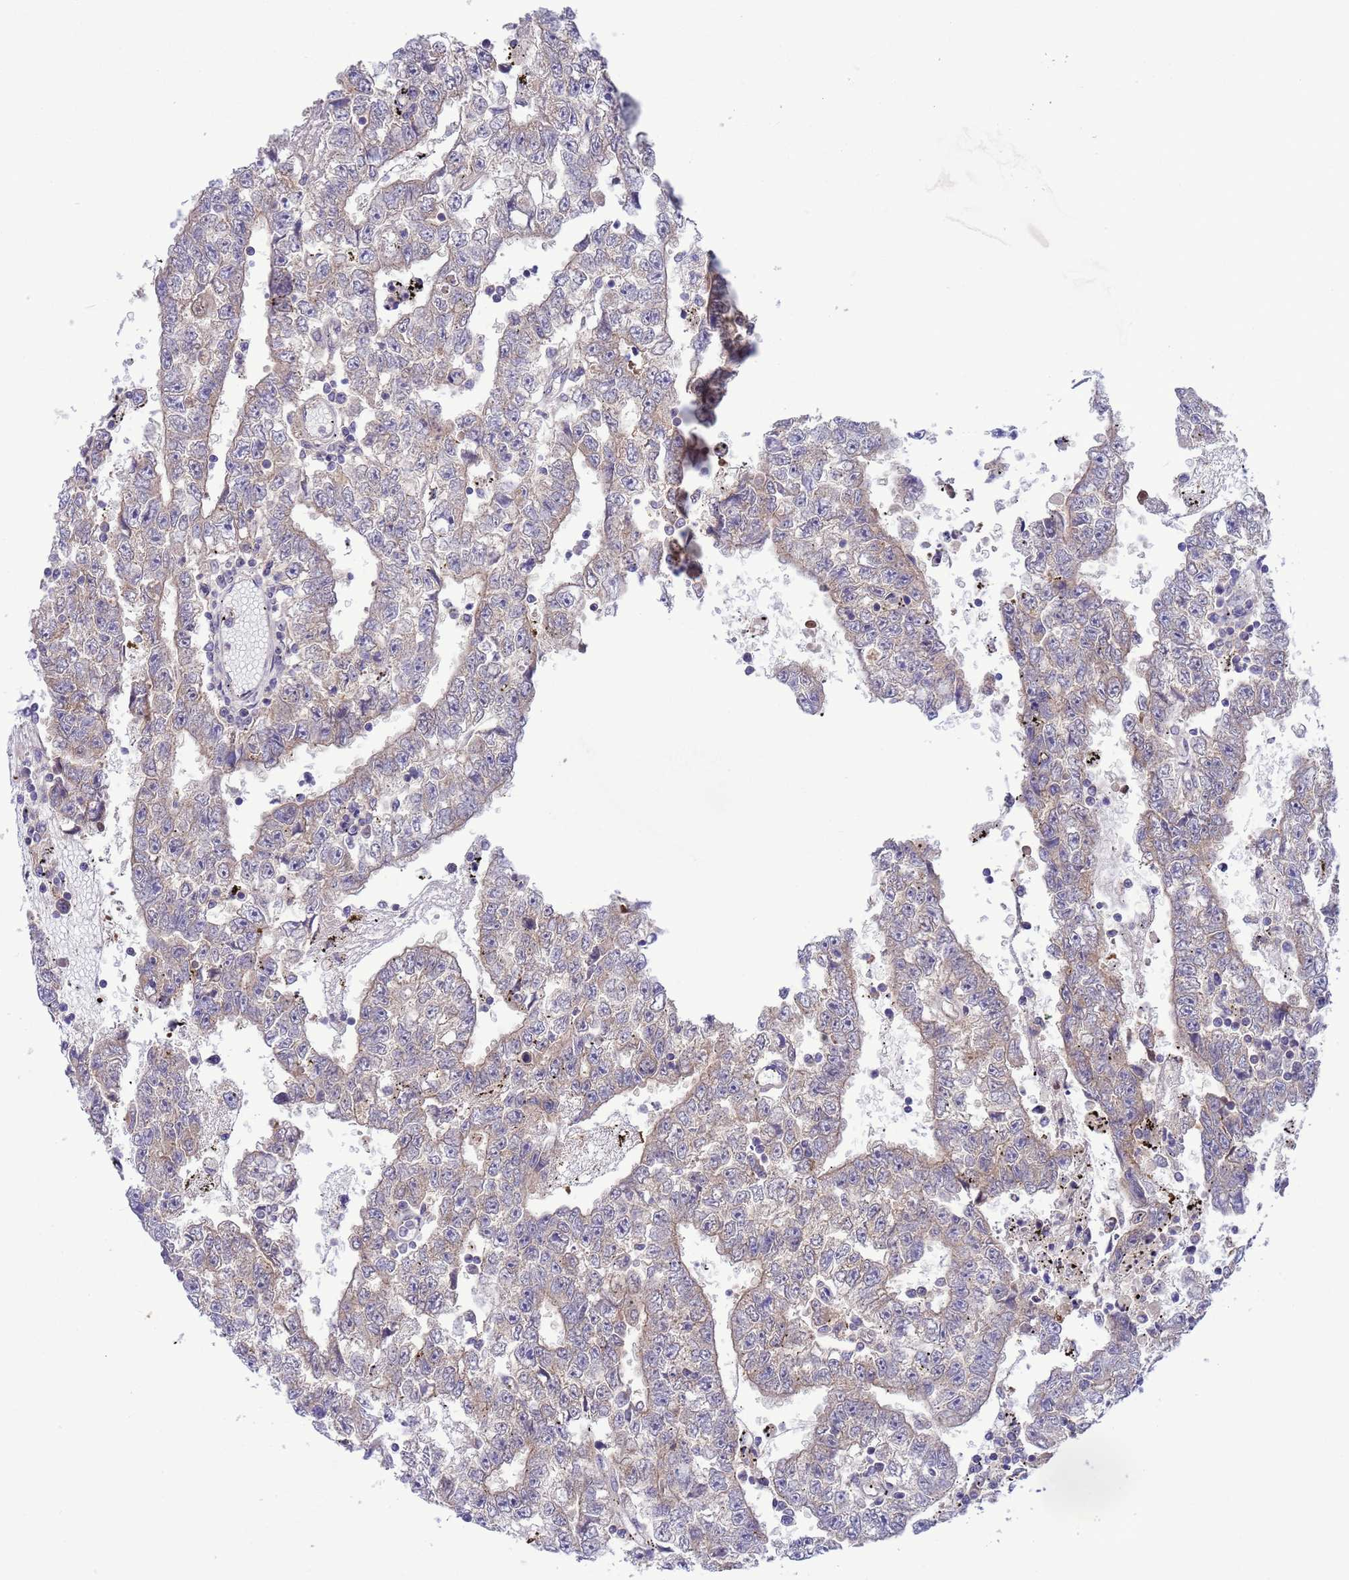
{"staining": {"intensity": "weak", "quantity": "25%-75%", "location": "cytoplasmic/membranous"}, "tissue": "testis cancer", "cell_type": "Tumor cells", "image_type": "cancer", "snomed": [{"axis": "morphology", "description": "Carcinoma, Embryonal, NOS"}, {"axis": "topography", "description": "Testis"}], "caption": "Tumor cells reveal low levels of weak cytoplasmic/membranous staining in approximately 25%-75% of cells in human embryonal carcinoma (testis).", "gene": "GJA10", "patient": {"sex": "male", "age": 25}}